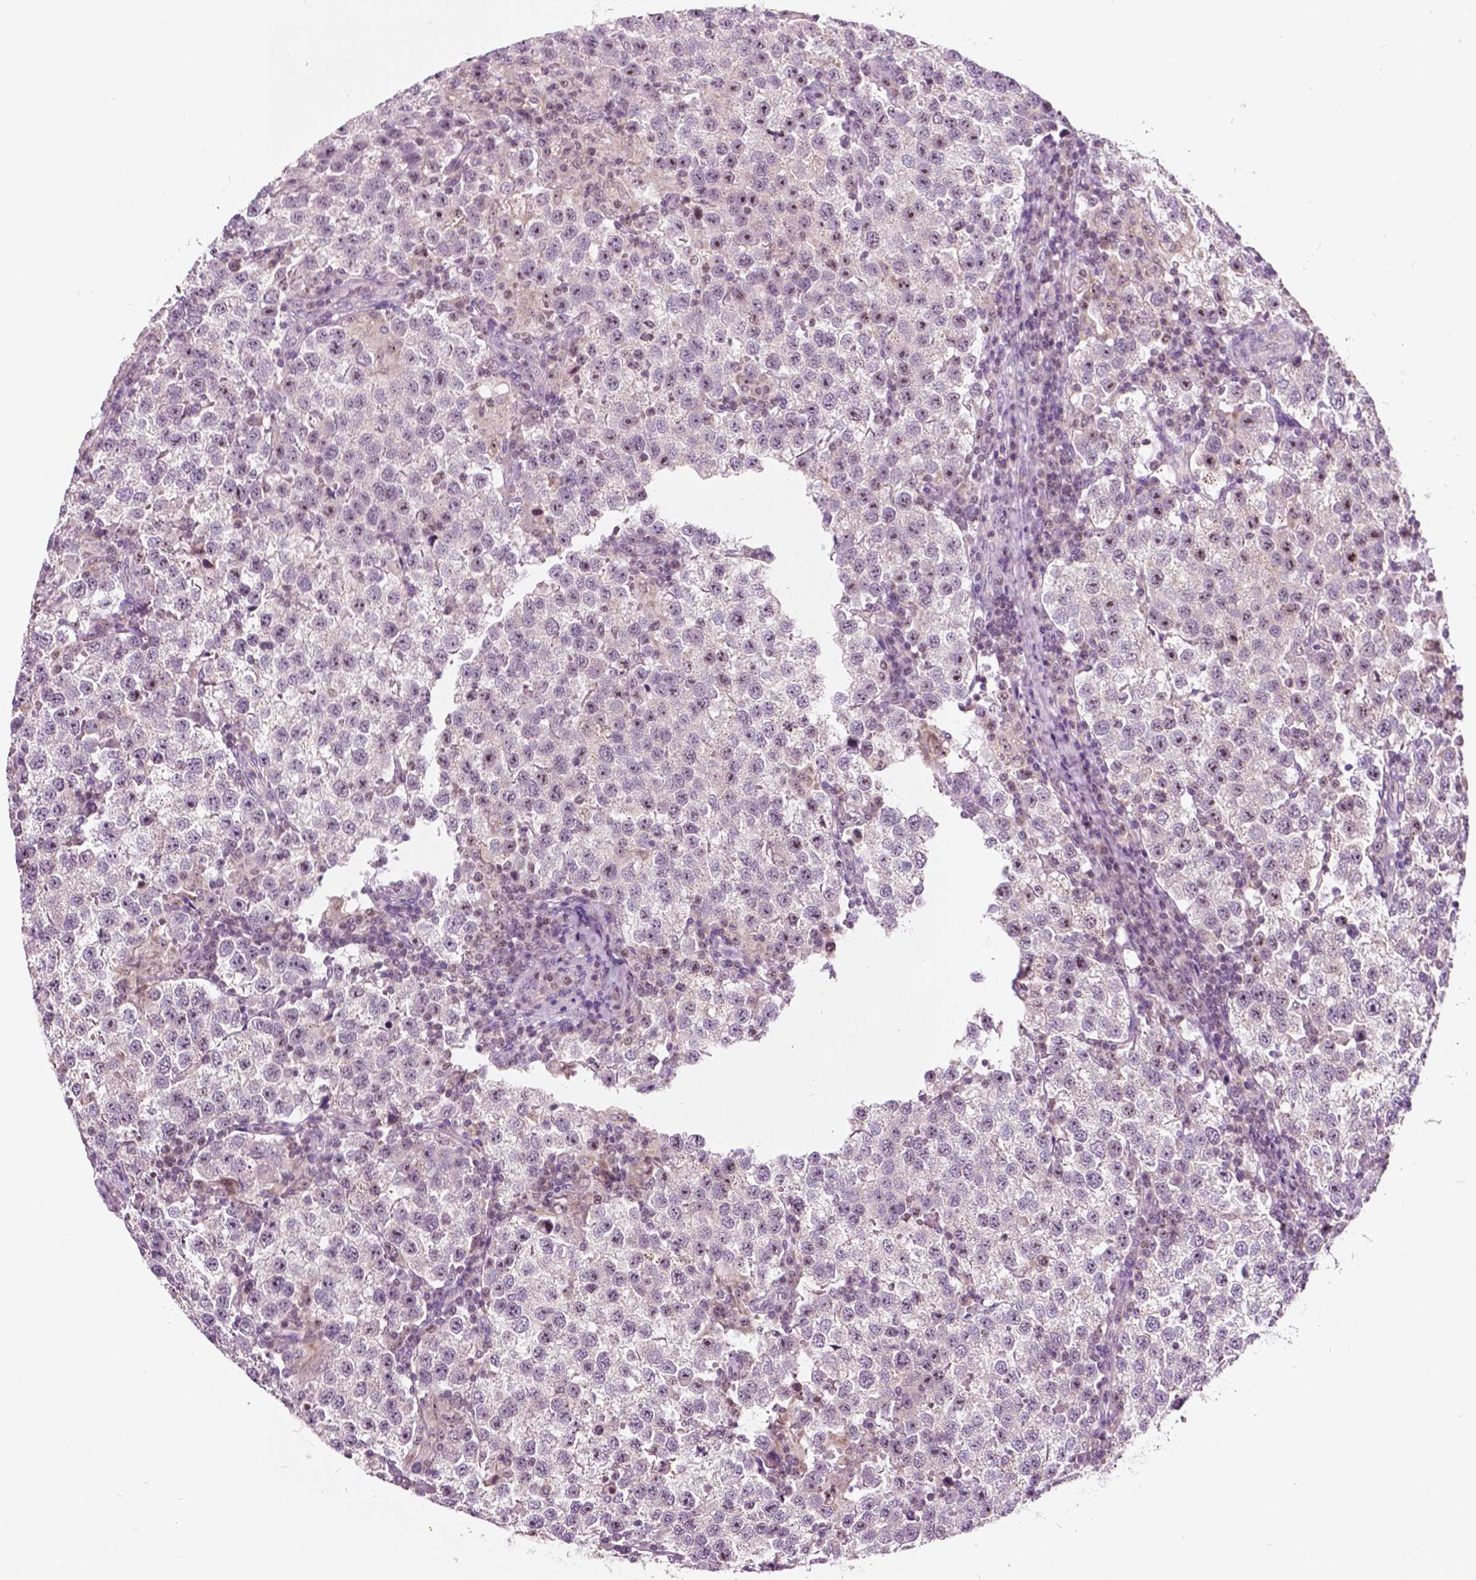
{"staining": {"intensity": "moderate", "quantity": "25%-75%", "location": "nuclear"}, "tissue": "testis cancer", "cell_type": "Tumor cells", "image_type": "cancer", "snomed": [{"axis": "morphology", "description": "Seminoma, NOS"}, {"axis": "topography", "description": "Testis"}], "caption": "Protein expression by IHC demonstrates moderate nuclear positivity in approximately 25%-75% of tumor cells in seminoma (testis). (DAB = brown stain, brightfield microscopy at high magnification).", "gene": "ODF3L2", "patient": {"sex": "male", "age": 37}}